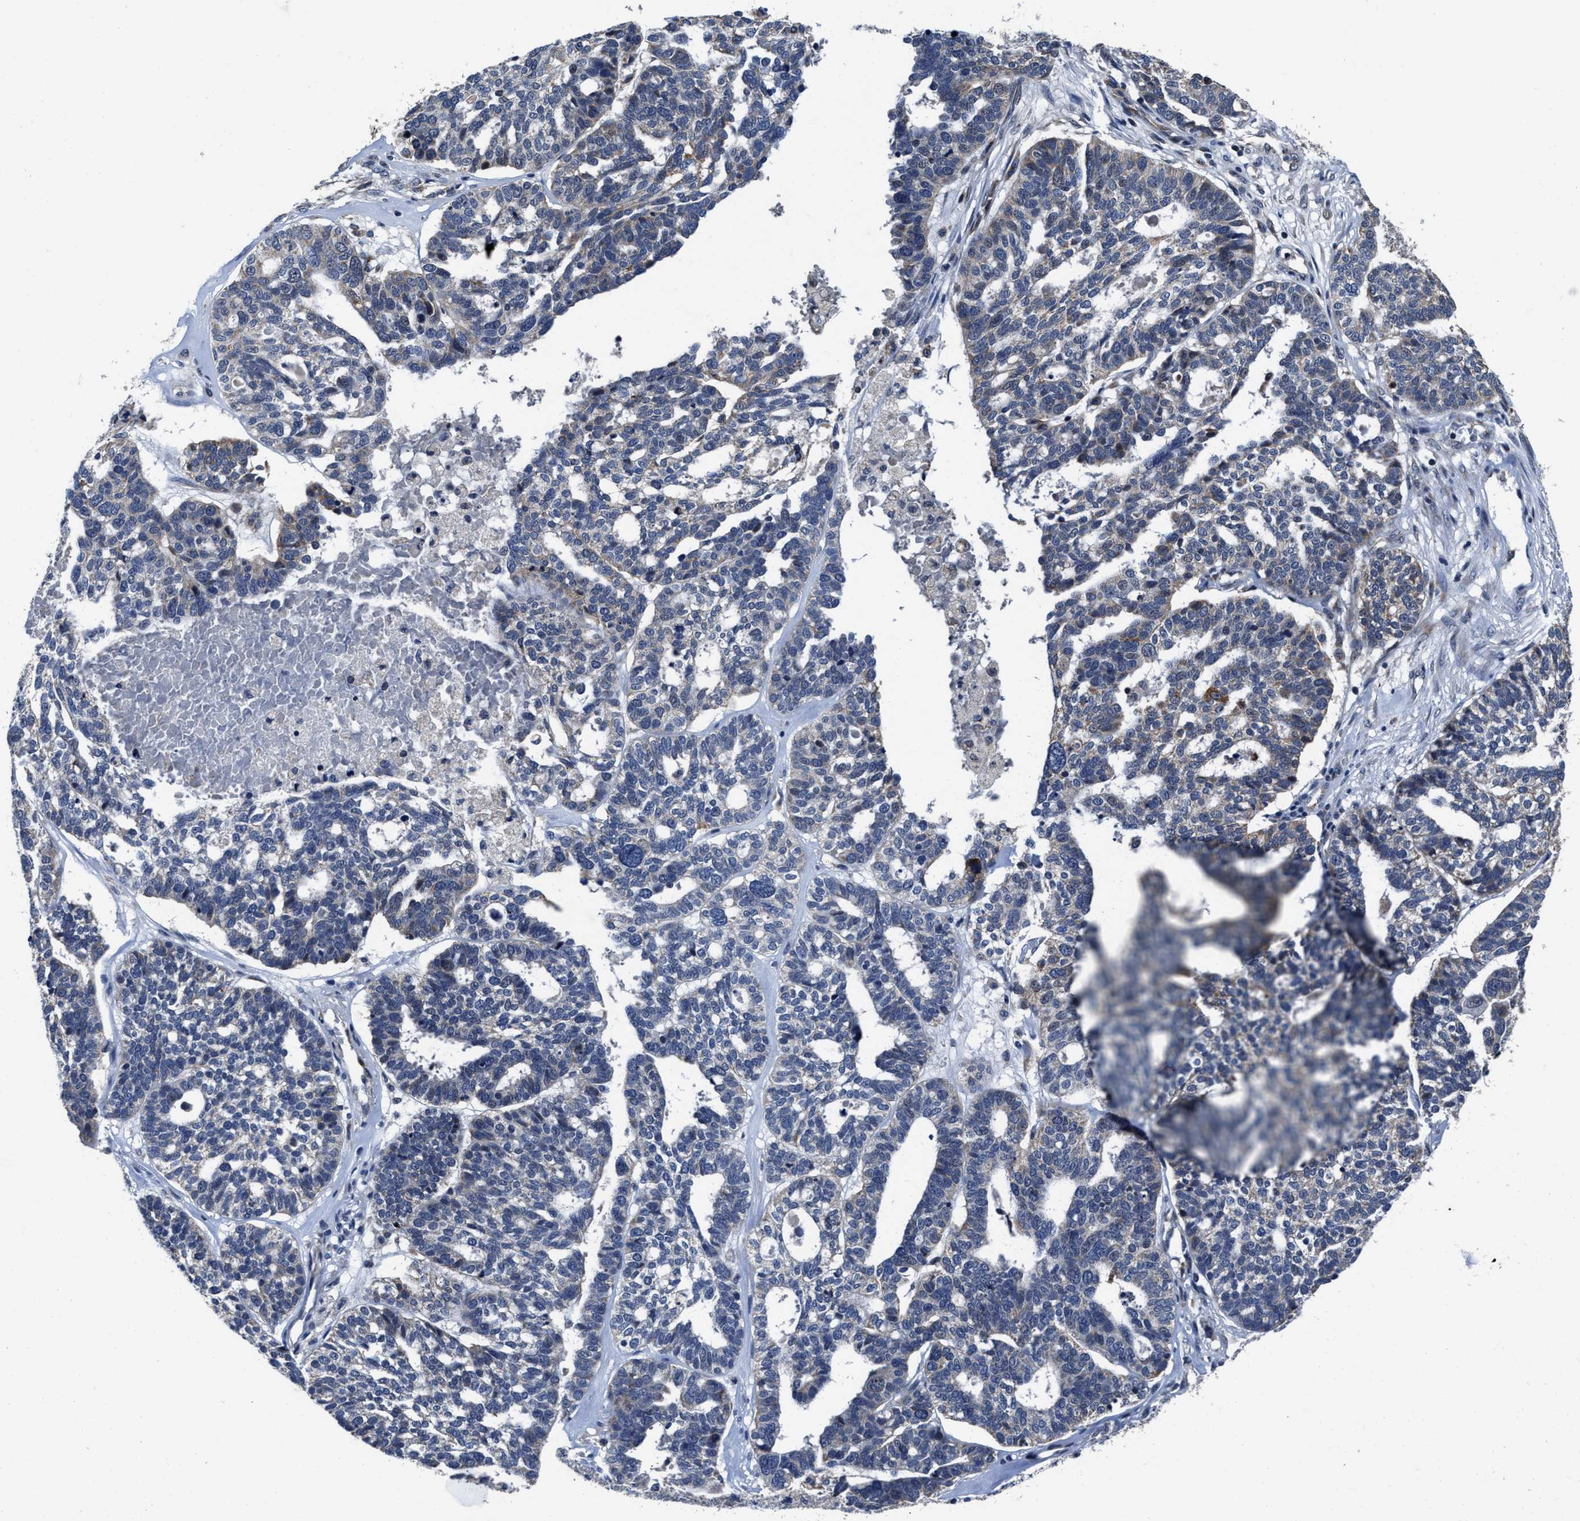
{"staining": {"intensity": "moderate", "quantity": "<25%", "location": "cytoplasmic/membranous"}, "tissue": "ovarian cancer", "cell_type": "Tumor cells", "image_type": "cancer", "snomed": [{"axis": "morphology", "description": "Cystadenocarcinoma, serous, NOS"}, {"axis": "topography", "description": "Ovary"}], "caption": "Immunohistochemistry histopathology image of neoplastic tissue: human ovarian serous cystadenocarcinoma stained using immunohistochemistry shows low levels of moderate protein expression localized specifically in the cytoplasmic/membranous of tumor cells, appearing as a cytoplasmic/membranous brown color.", "gene": "TMEM53", "patient": {"sex": "female", "age": 59}}